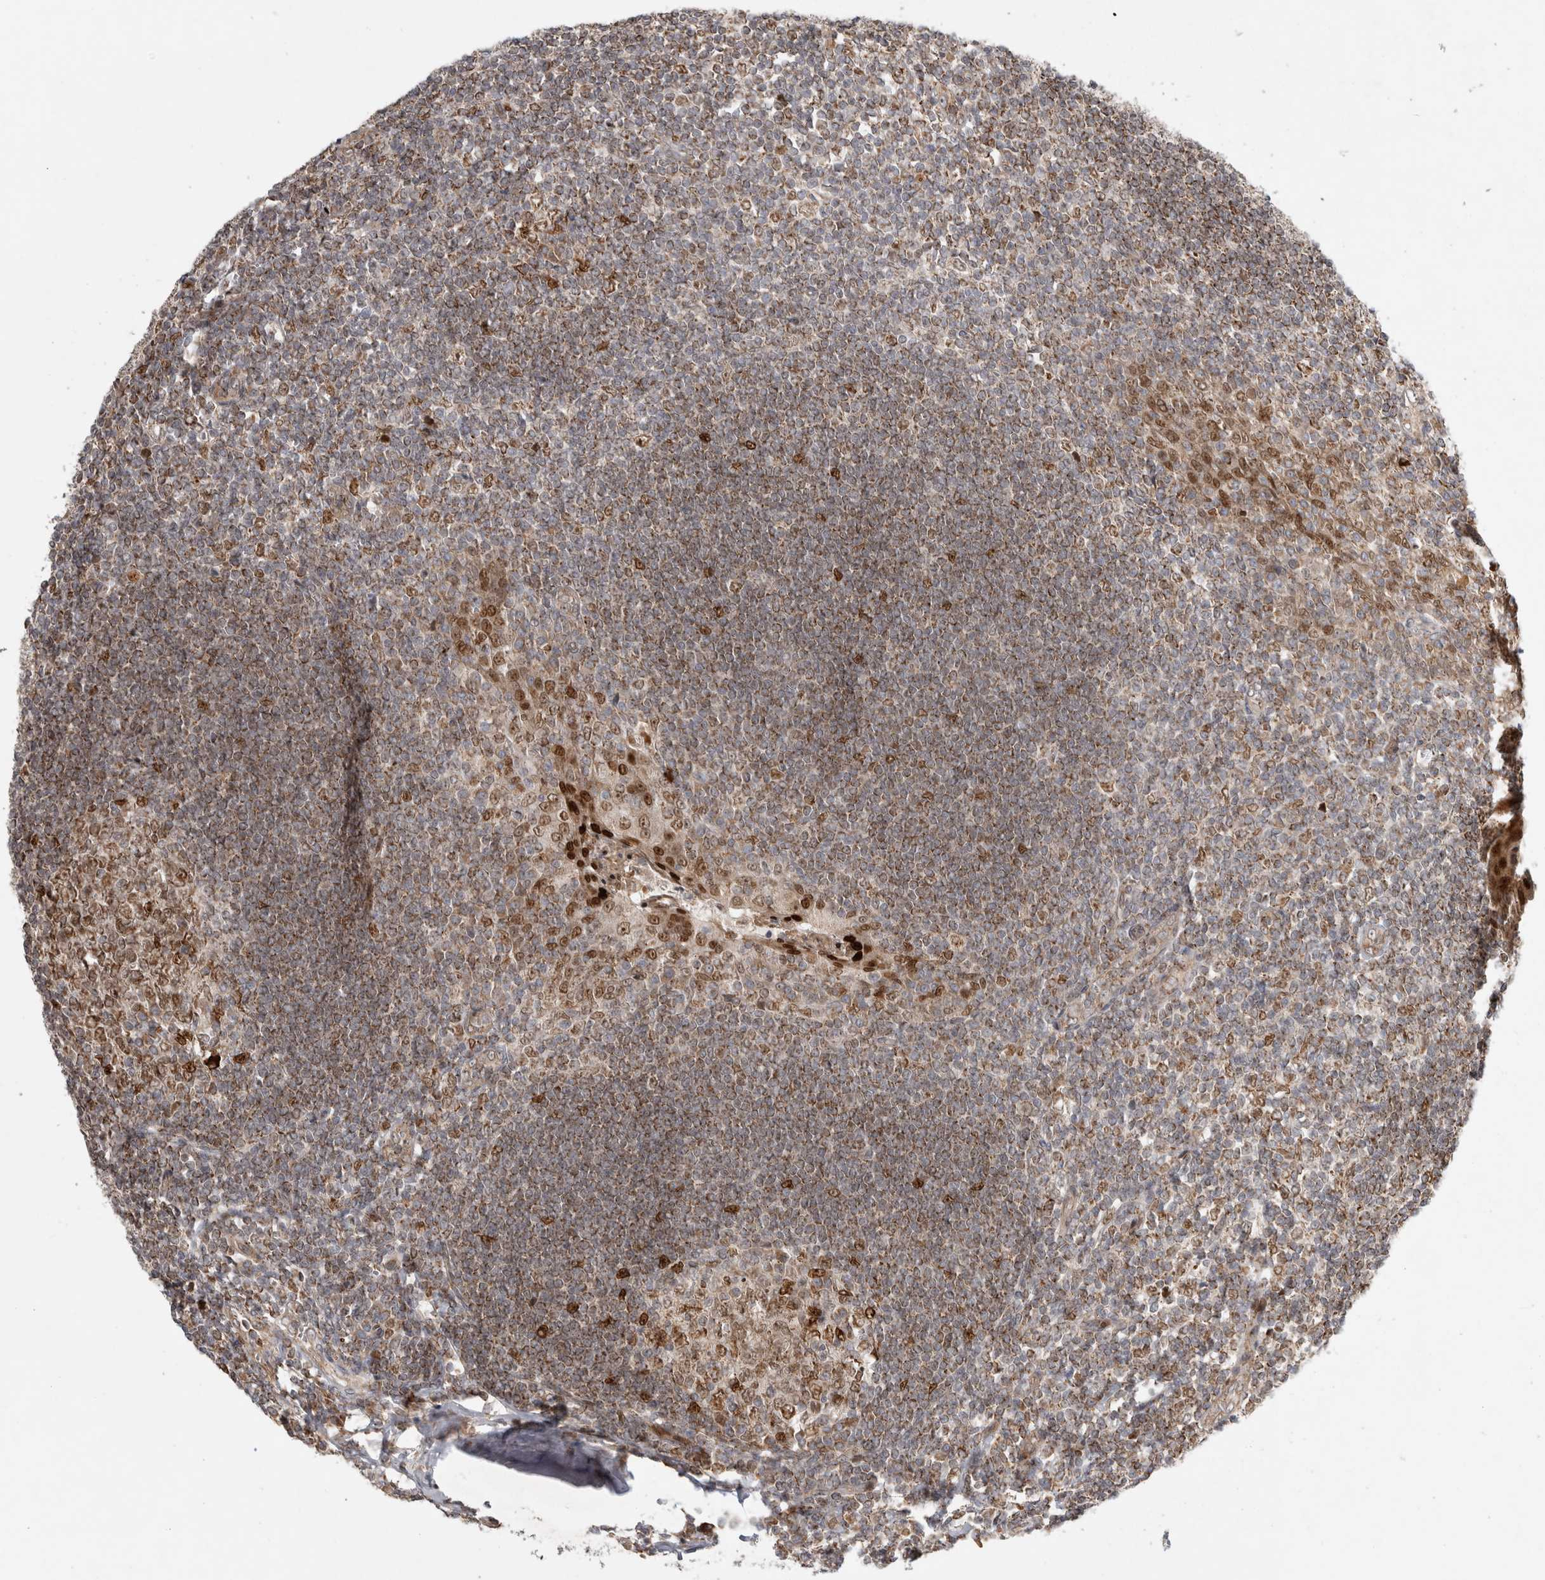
{"staining": {"intensity": "moderate", "quantity": "25%-75%", "location": "cytoplasmic/membranous,nuclear"}, "tissue": "tonsil", "cell_type": "Germinal center cells", "image_type": "normal", "snomed": [{"axis": "morphology", "description": "Normal tissue, NOS"}, {"axis": "topography", "description": "Tonsil"}], "caption": "The histopathology image reveals staining of unremarkable tonsil, revealing moderate cytoplasmic/membranous,nuclear protein expression (brown color) within germinal center cells.", "gene": "INSRR", "patient": {"sex": "male", "age": 27}}